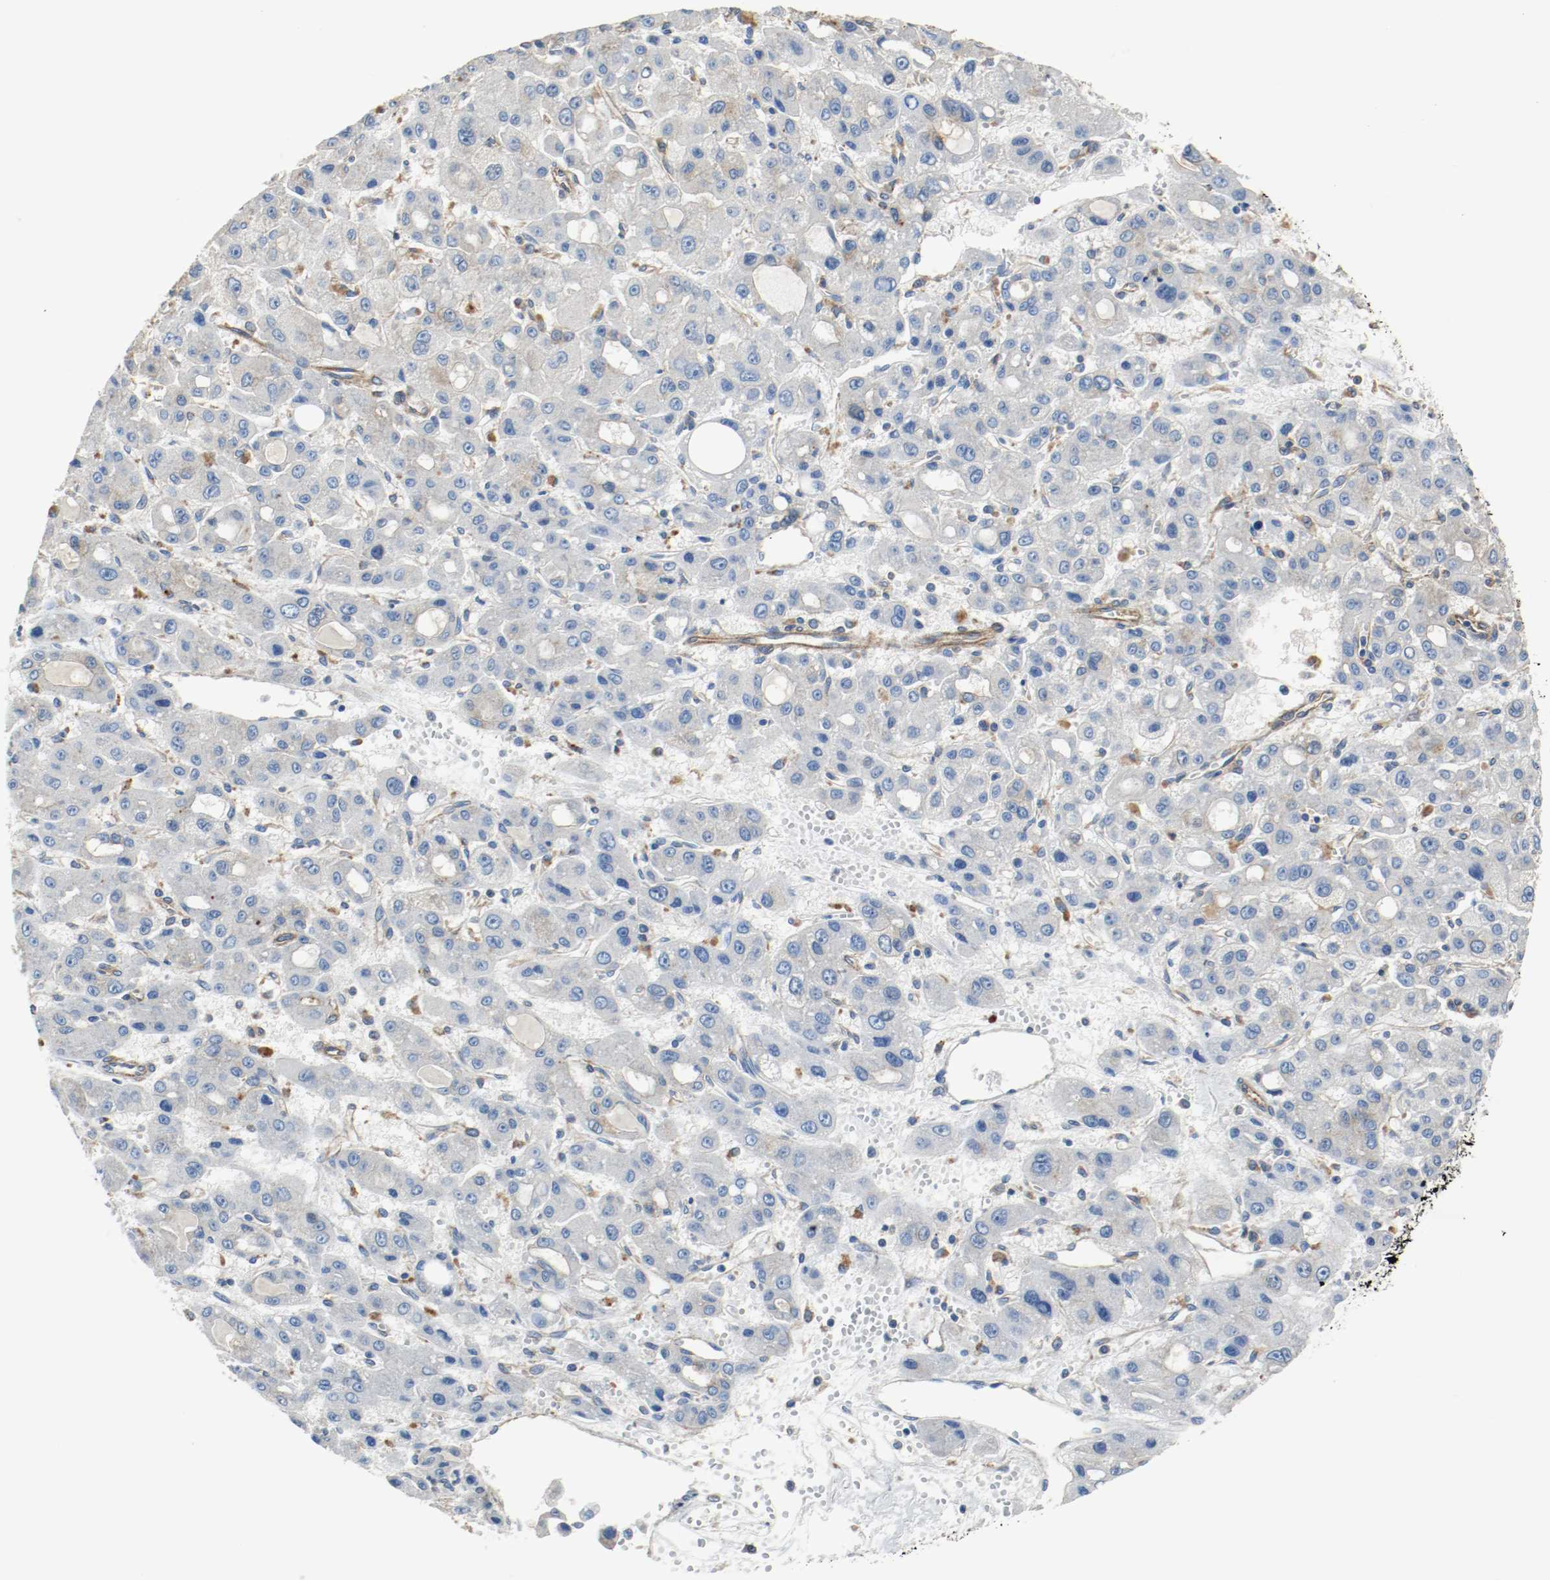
{"staining": {"intensity": "negative", "quantity": "none", "location": "none"}, "tissue": "liver cancer", "cell_type": "Tumor cells", "image_type": "cancer", "snomed": [{"axis": "morphology", "description": "Carcinoma, Hepatocellular, NOS"}, {"axis": "topography", "description": "Liver"}], "caption": "DAB immunohistochemical staining of liver cancer (hepatocellular carcinoma) shows no significant staining in tumor cells.", "gene": "TUBA3D", "patient": {"sex": "male", "age": 55}}